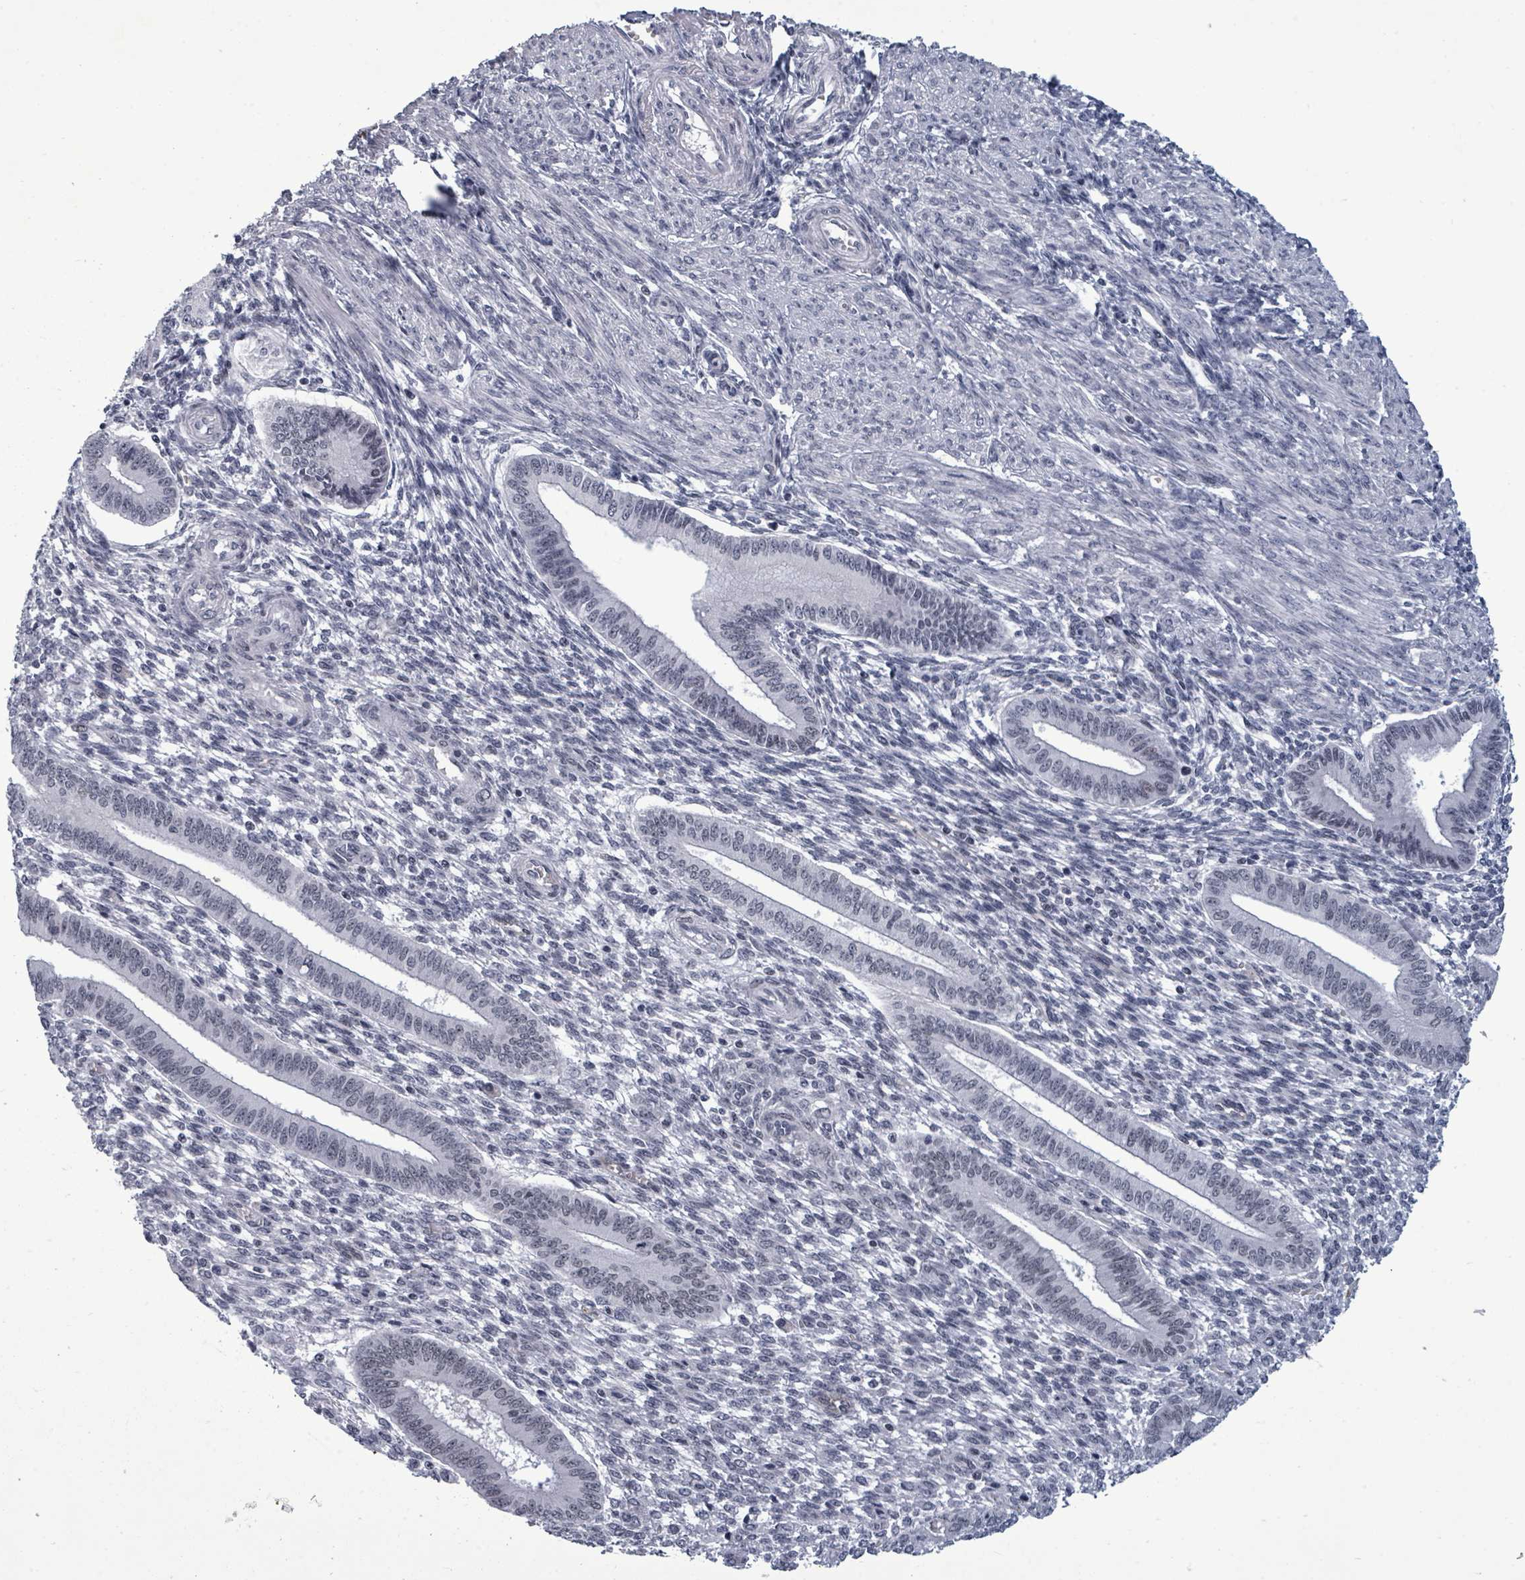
{"staining": {"intensity": "negative", "quantity": "none", "location": "none"}, "tissue": "endometrium", "cell_type": "Cells in endometrial stroma", "image_type": "normal", "snomed": [{"axis": "morphology", "description": "Normal tissue, NOS"}, {"axis": "topography", "description": "Endometrium"}], "caption": "Human endometrium stained for a protein using immunohistochemistry demonstrates no staining in cells in endometrial stroma.", "gene": "BIVM", "patient": {"sex": "female", "age": 36}}